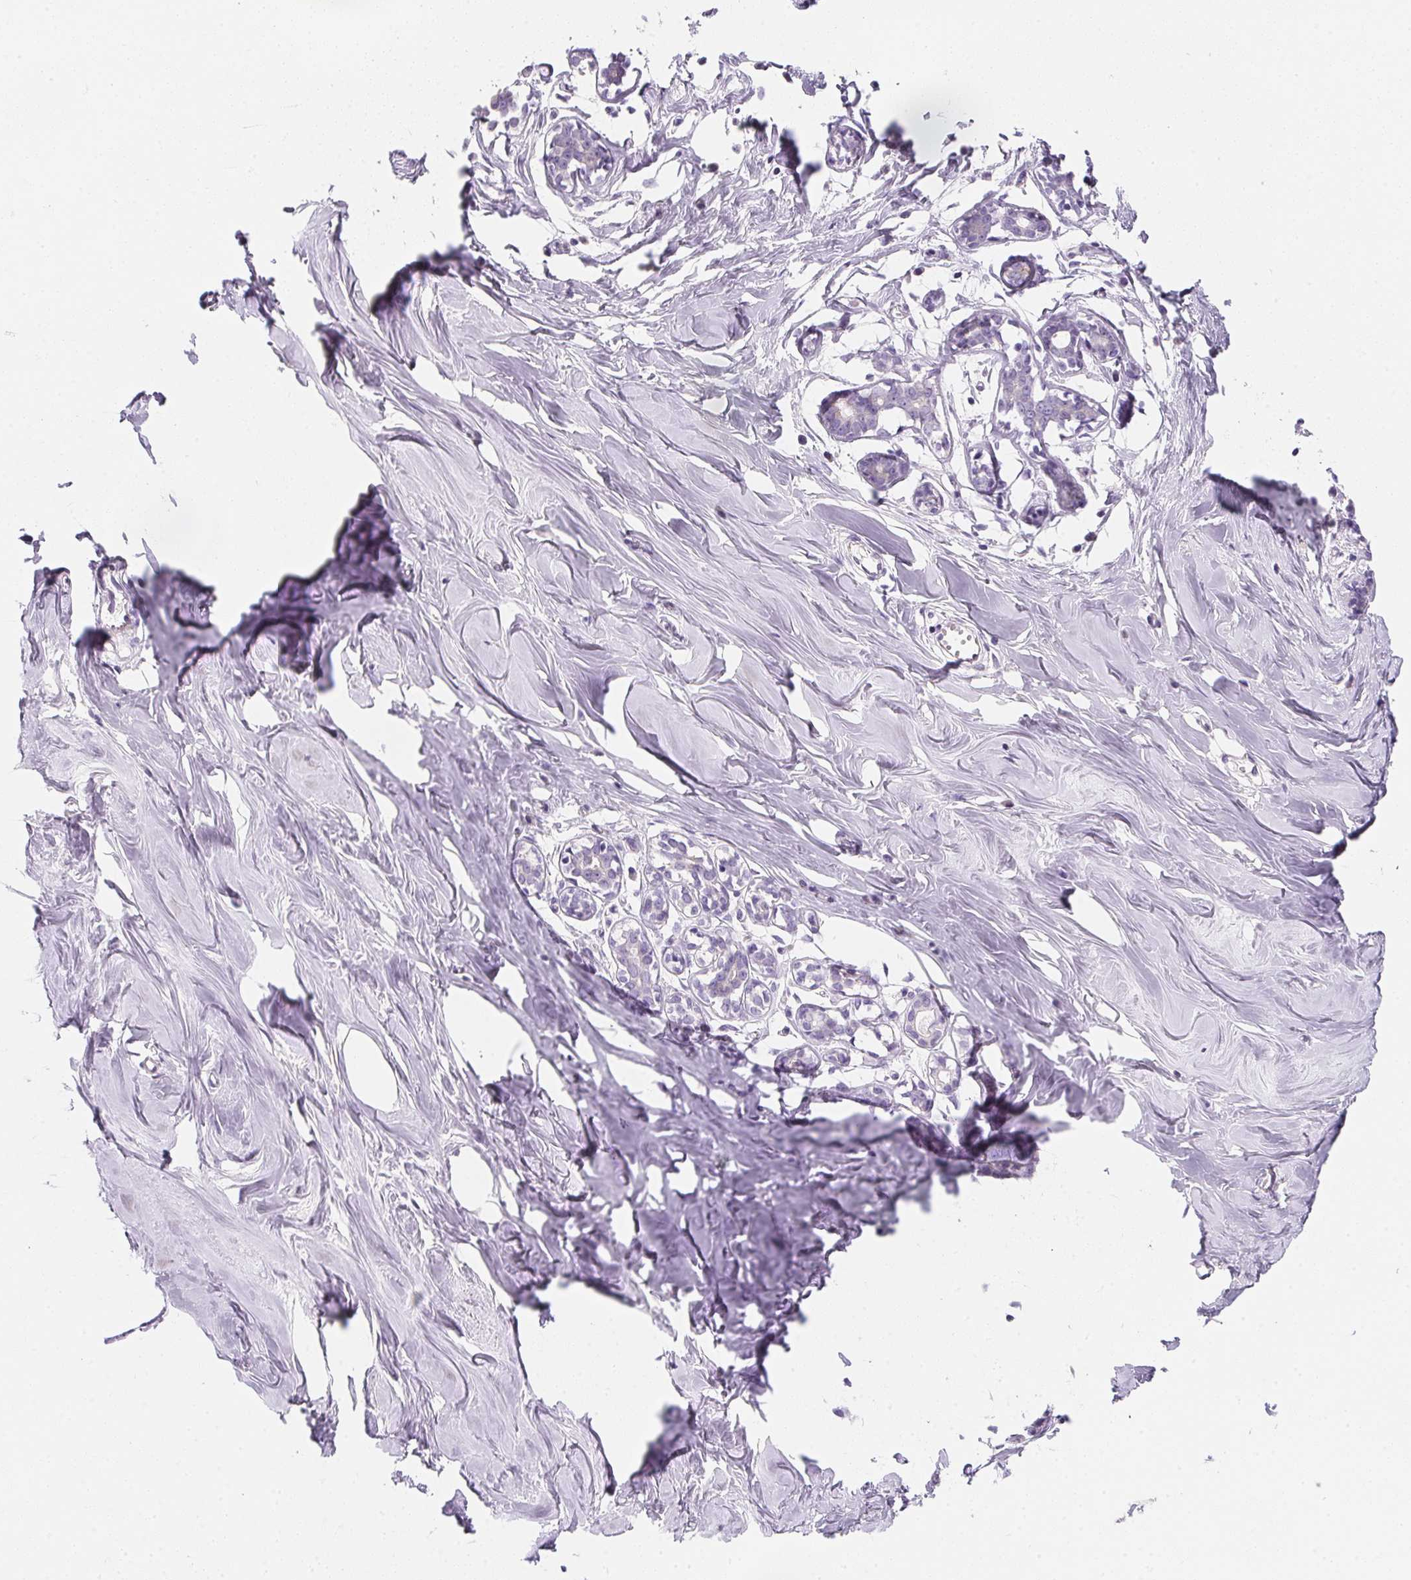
{"staining": {"intensity": "negative", "quantity": "none", "location": "none"}, "tissue": "breast", "cell_type": "Adipocytes", "image_type": "normal", "snomed": [{"axis": "morphology", "description": "Normal tissue, NOS"}, {"axis": "topography", "description": "Breast"}], "caption": "The immunohistochemistry (IHC) photomicrograph has no significant expression in adipocytes of breast. The staining is performed using DAB brown chromogen with nuclei counter-stained in using hematoxylin.", "gene": "AQP5", "patient": {"sex": "female", "age": 27}}